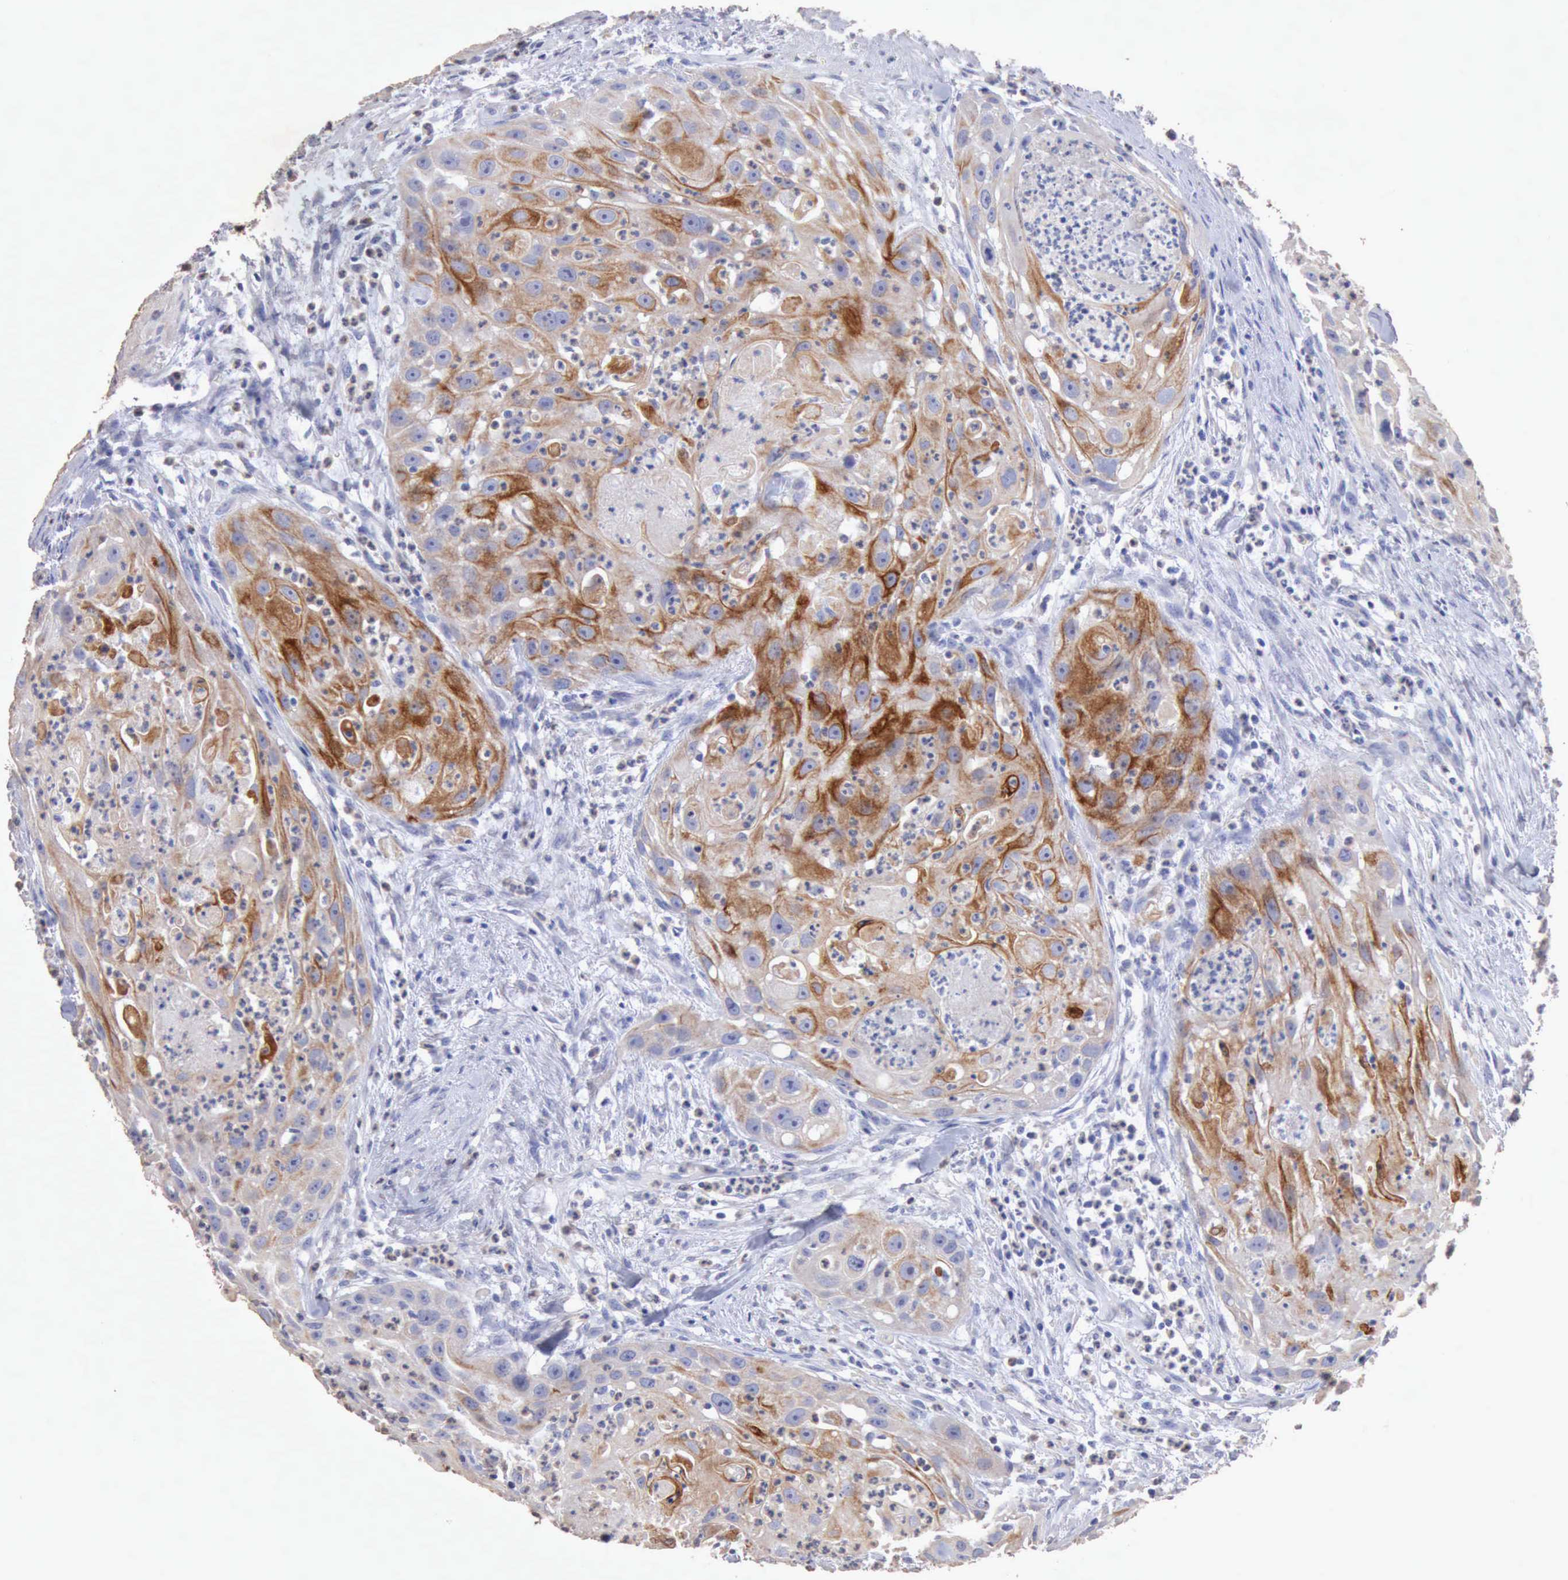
{"staining": {"intensity": "moderate", "quantity": ">75%", "location": "cytoplasmic/membranous"}, "tissue": "head and neck cancer", "cell_type": "Tumor cells", "image_type": "cancer", "snomed": [{"axis": "morphology", "description": "Squamous cell carcinoma, NOS"}, {"axis": "topography", "description": "Head-Neck"}], "caption": "Moderate cytoplasmic/membranous protein positivity is appreciated in approximately >75% of tumor cells in head and neck cancer.", "gene": "KRT6B", "patient": {"sex": "male", "age": 64}}